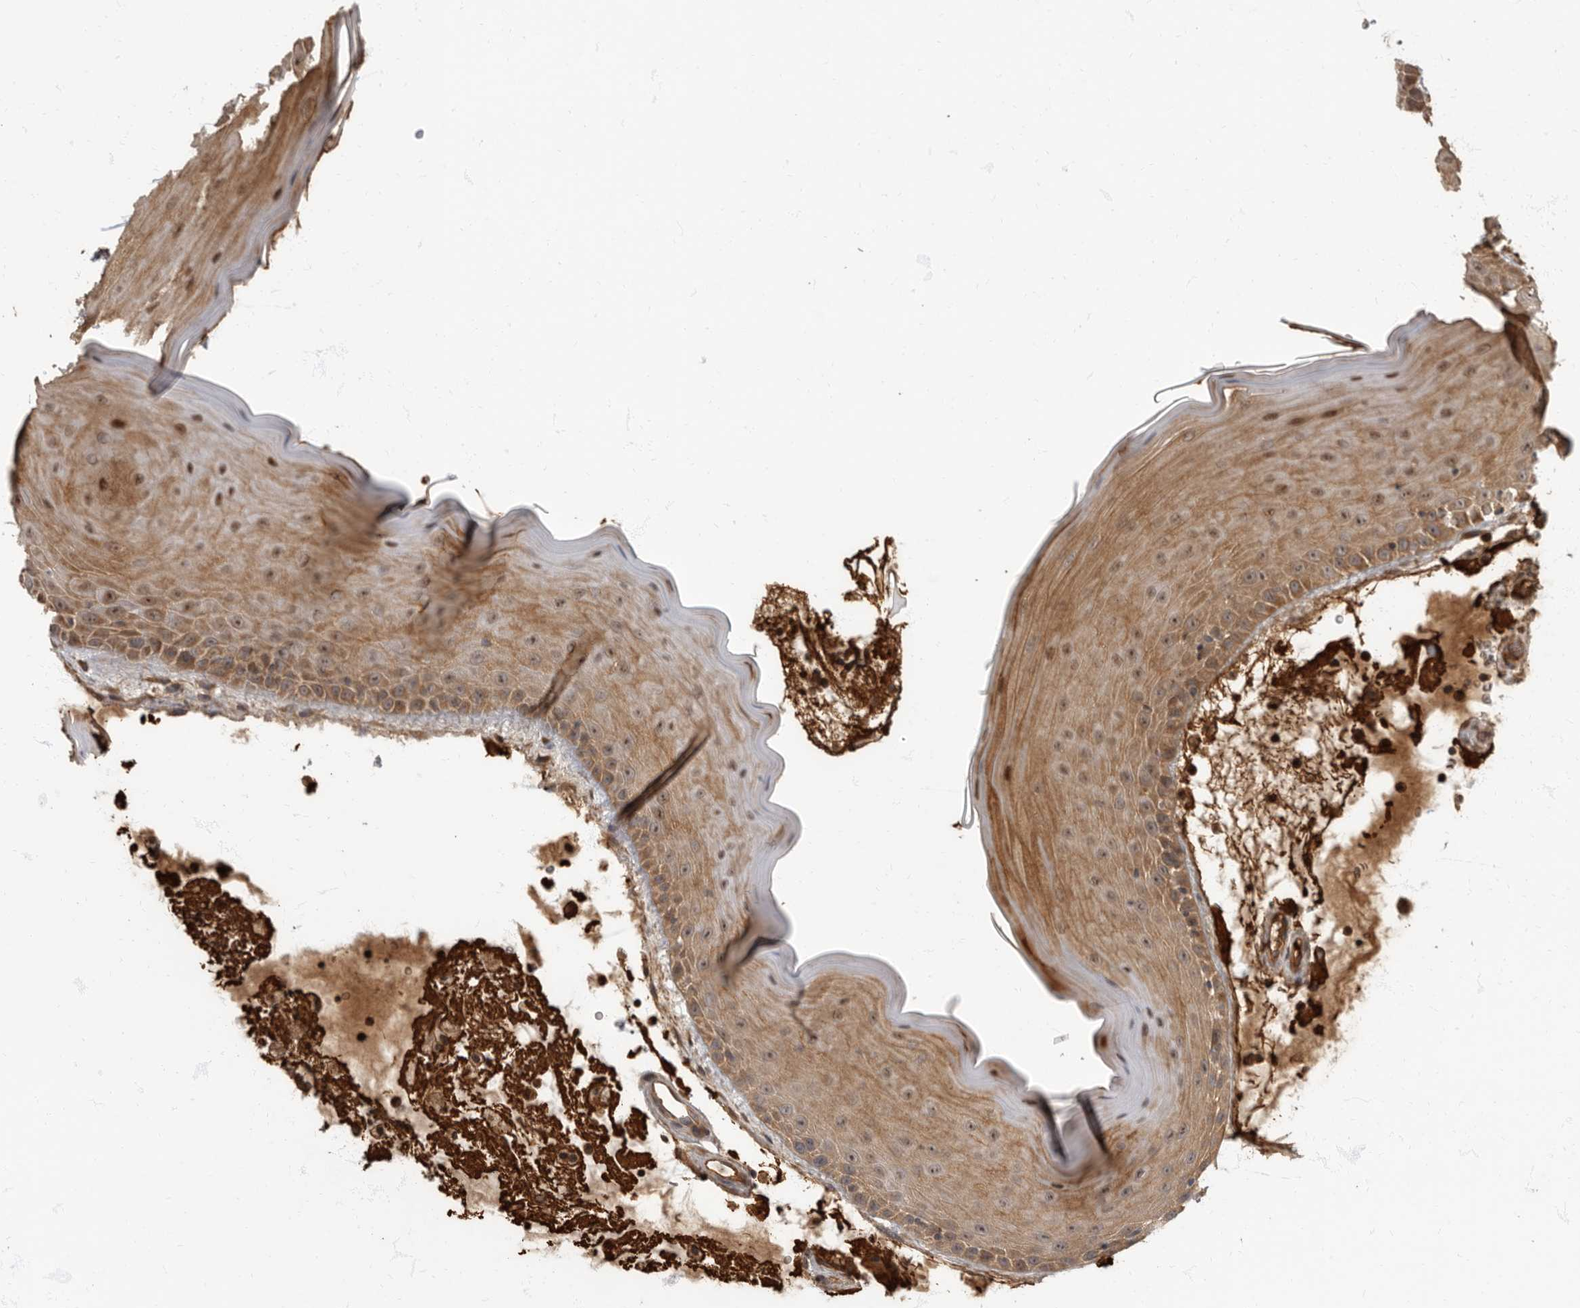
{"staining": {"intensity": "moderate", "quantity": ">75%", "location": "cytoplasmic/membranous,nuclear"}, "tissue": "oral mucosa", "cell_type": "Squamous epithelial cells", "image_type": "normal", "snomed": [{"axis": "morphology", "description": "Normal tissue, NOS"}, {"axis": "topography", "description": "Oral tissue"}], "caption": "Immunohistochemical staining of unremarkable human oral mucosa reveals medium levels of moderate cytoplasmic/membranous,nuclear positivity in about >75% of squamous epithelial cells. (brown staining indicates protein expression, while blue staining denotes nuclei).", "gene": "DAAM1", "patient": {"sex": "male", "age": 13}}